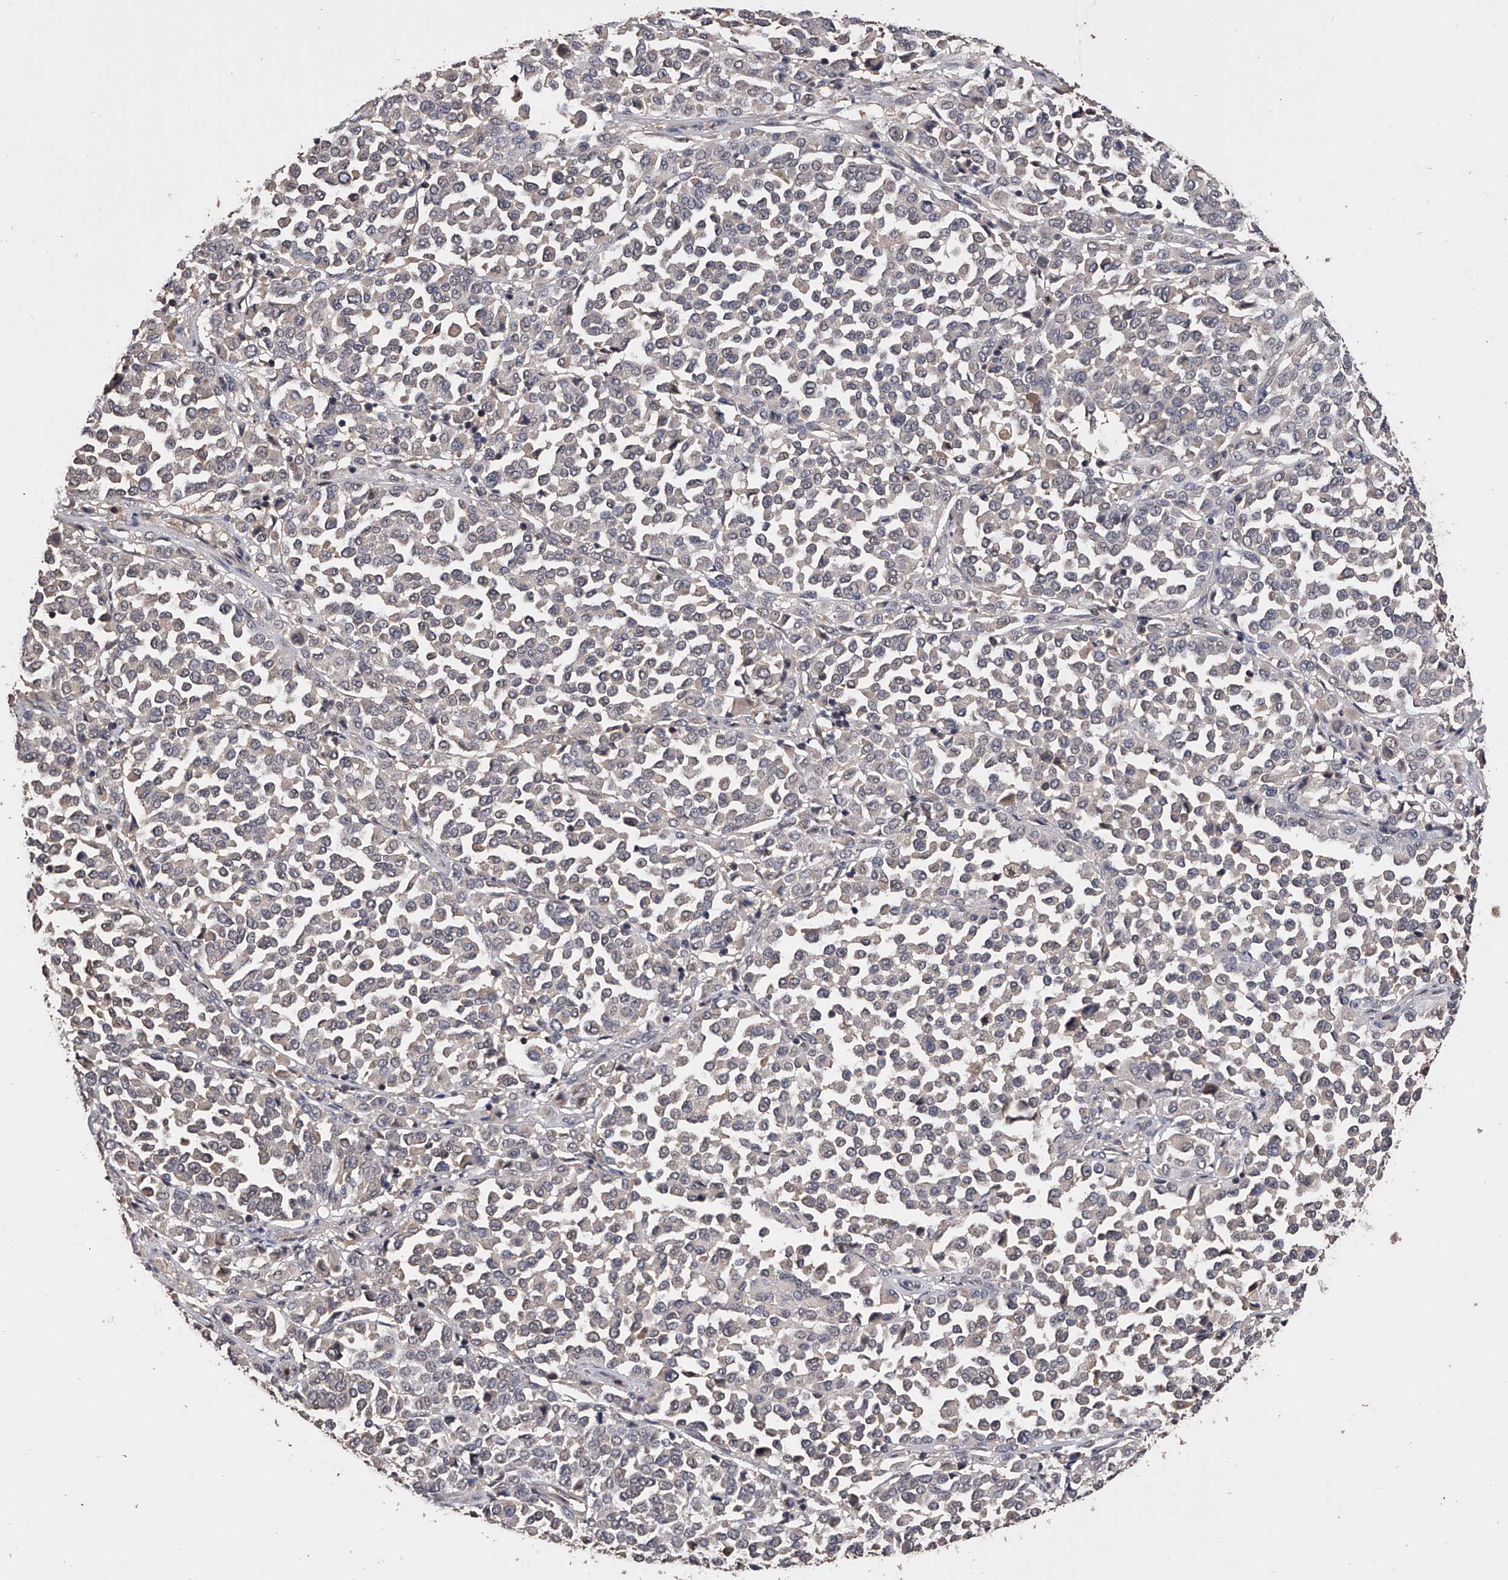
{"staining": {"intensity": "negative", "quantity": "none", "location": "none"}, "tissue": "melanoma", "cell_type": "Tumor cells", "image_type": "cancer", "snomed": [{"axis": "morphology", "description": "Malignant melanoma, Metastatic site"}, {"axis": "topography", "description": "Pancreas"}], "caption": "IHC image of melanoma stained for a protein (brown), which displays no staining in tumor cells.", "gene": "EFCAB7", "patient": {"sex": "female", "age": 30}}